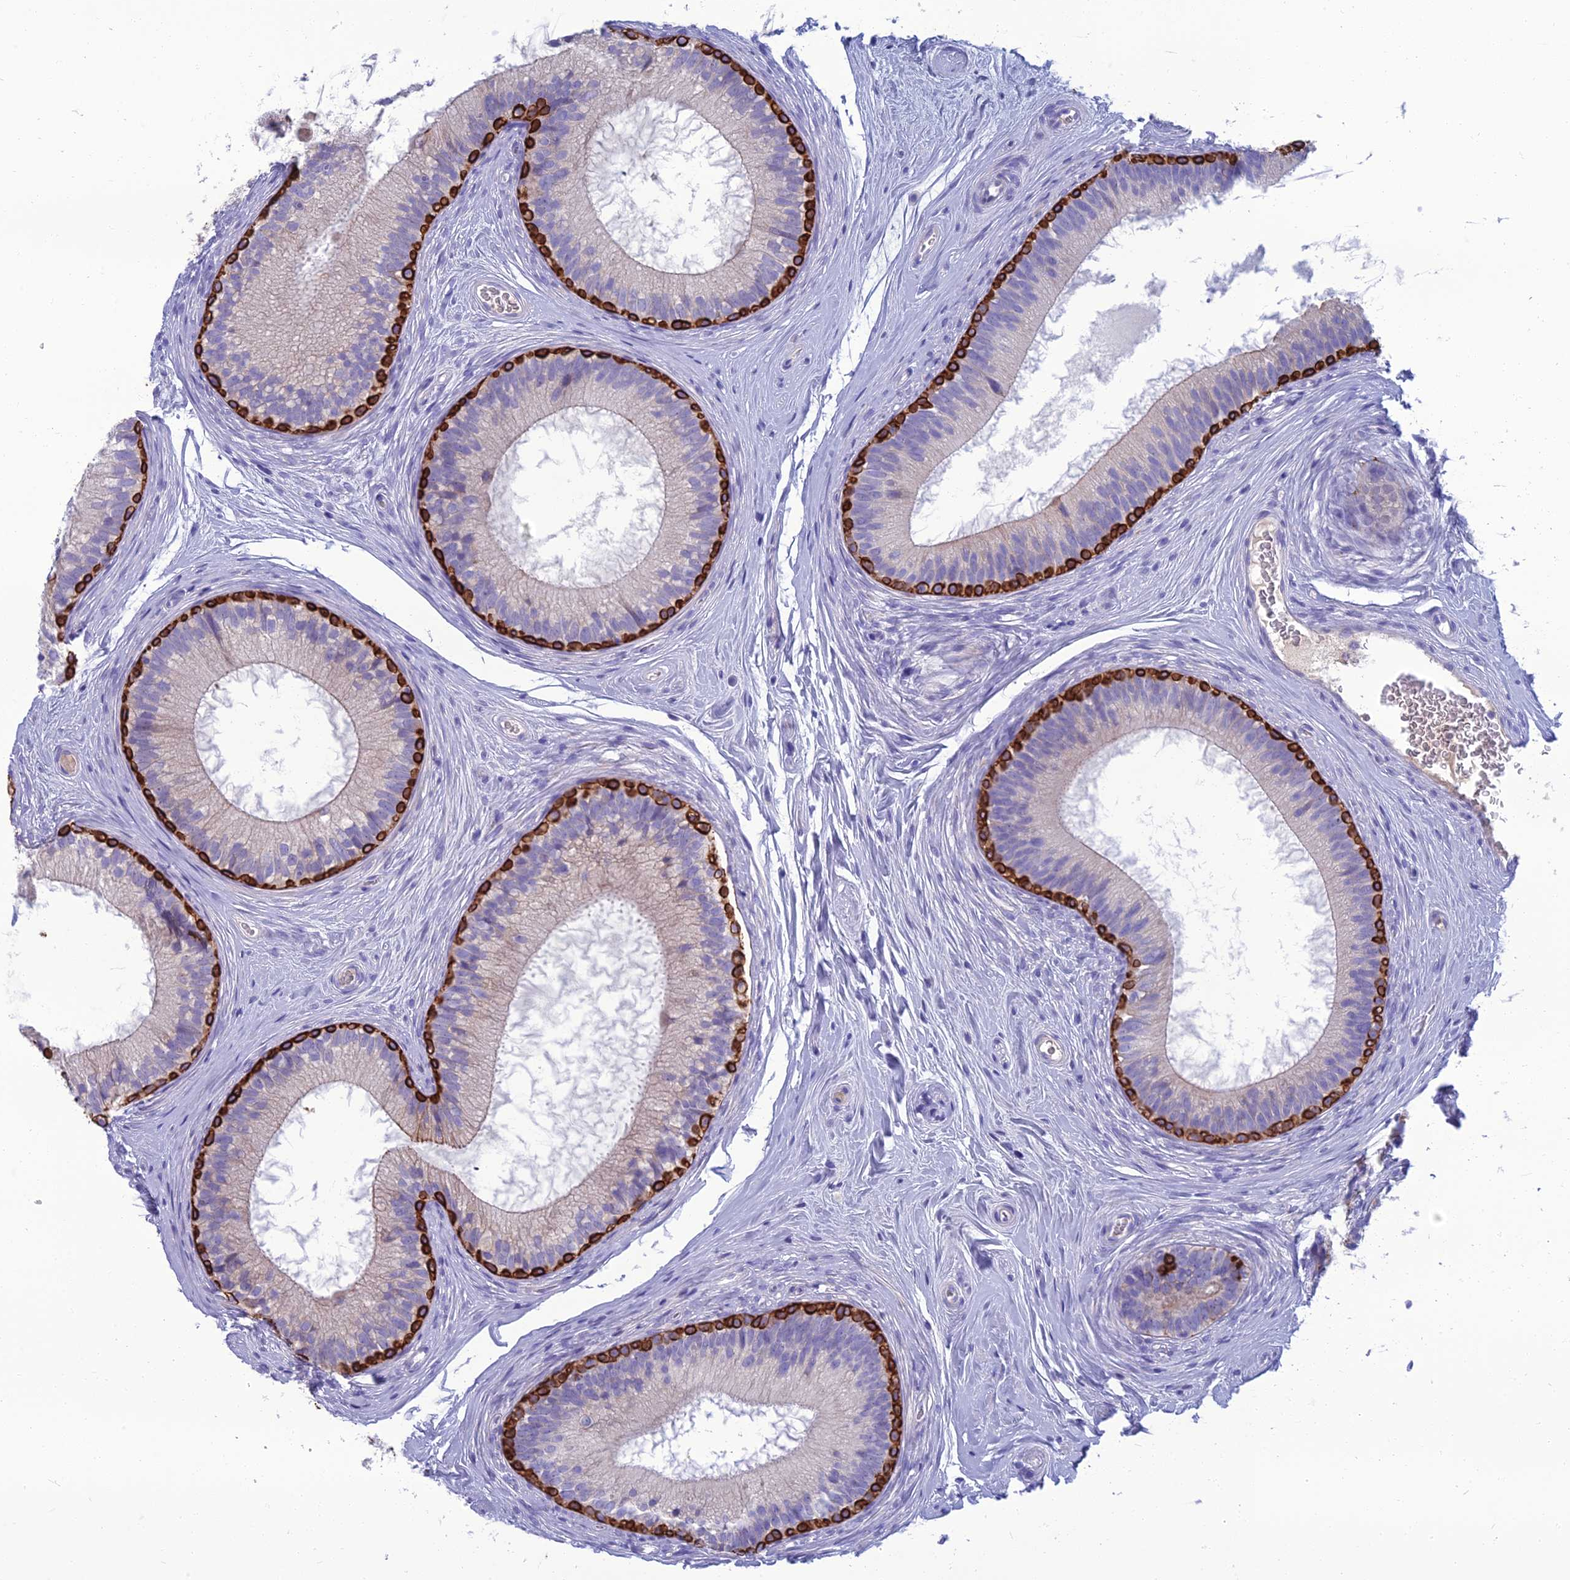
{"staining": {"intensity": "strong", "quantity": "25%-75%", "location": "cytoplasmic/membranous"}, "tissue": "epididymis", "cell_type": "Glandular cells", "image_type": "normal", "snomed": [{"axis": "morphology", "description": "Normal tissue, NOS"}, {"axis": "topography", "description": "Epididymis"}], "caption": "IHC (DAB) staining of benign human epididymis exhibits strong cytoplasmic/membranous protein expression in about 25%-75% of glandular cells. The protein is shown in brown color, while the nuclei are stained blue.", "gene": "SPTLC3", "patient": {"sex": "male", "age": 33}}